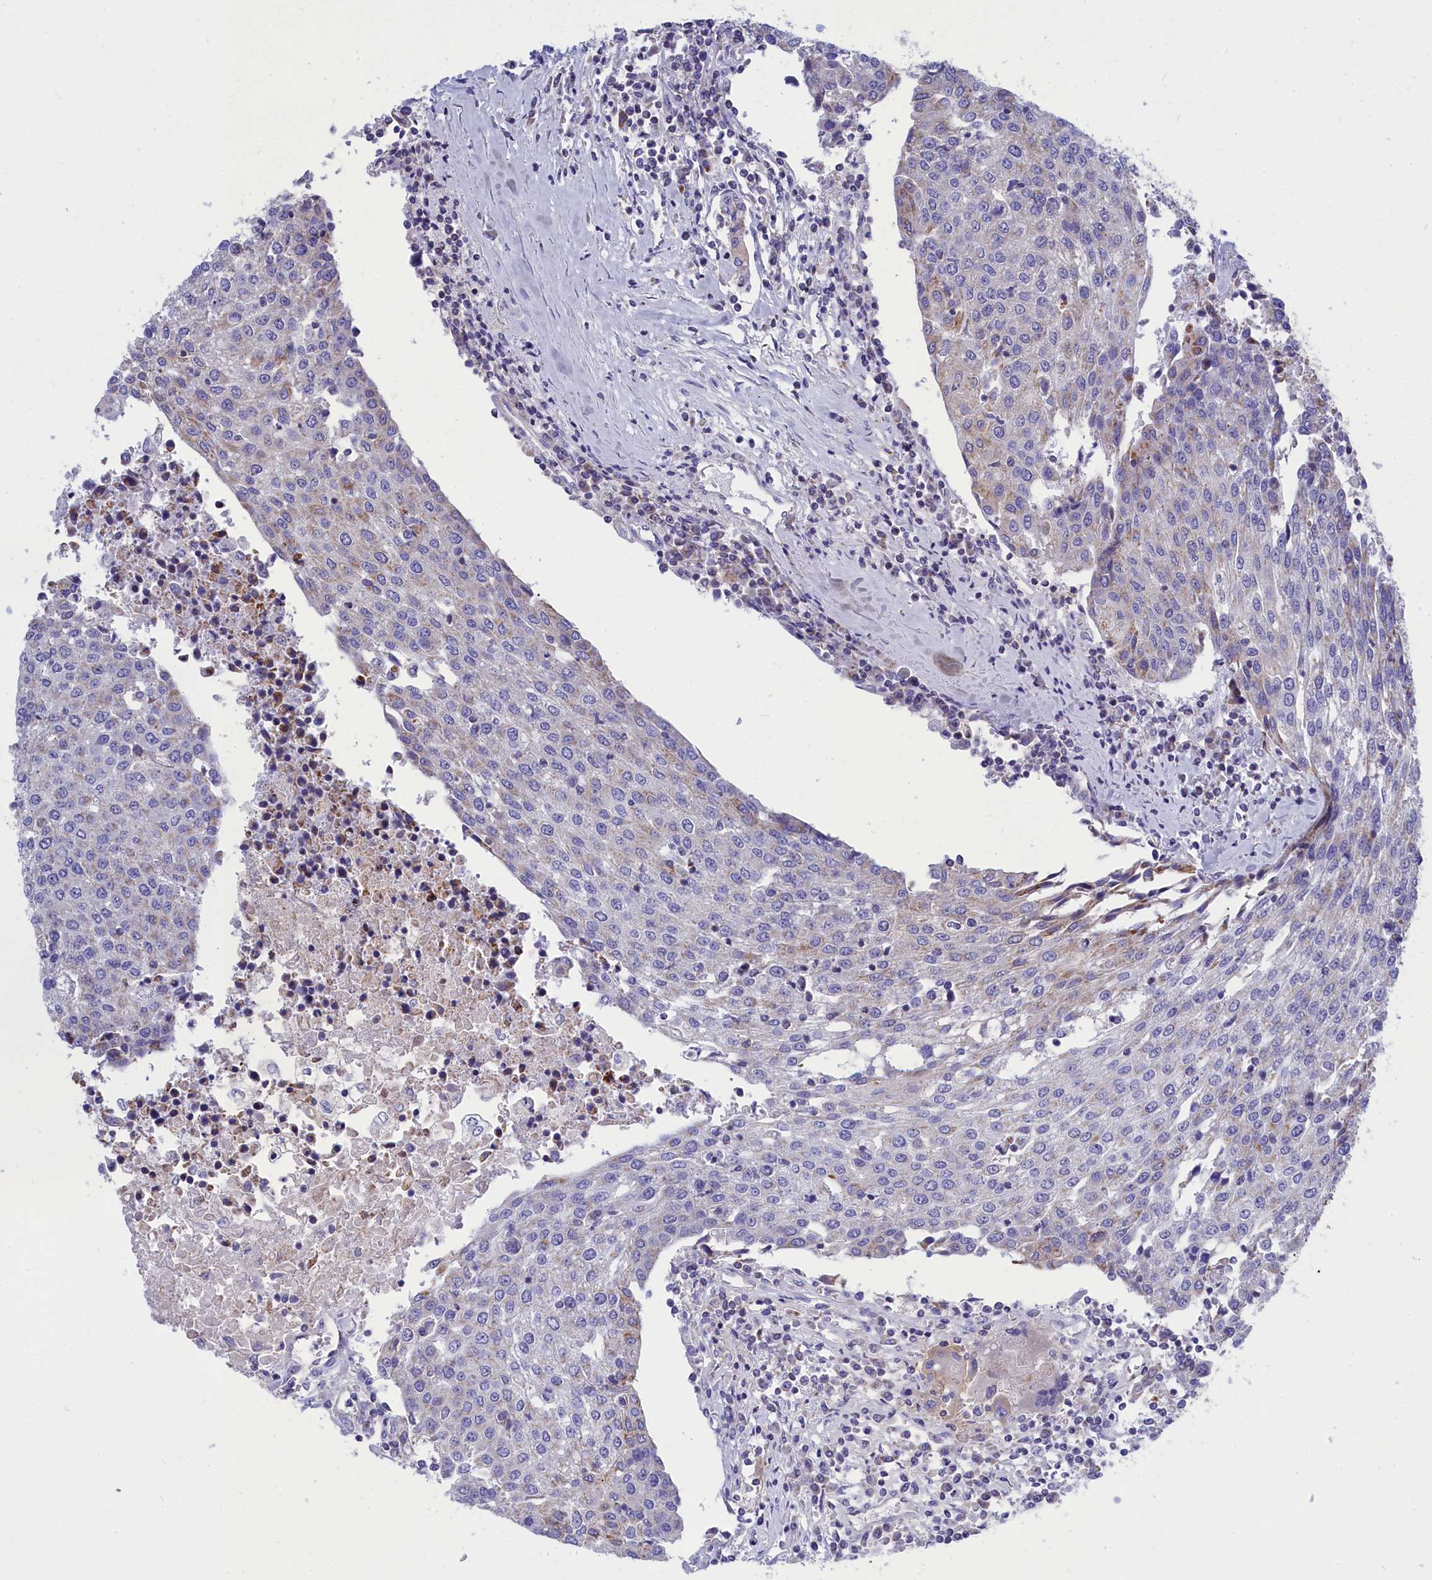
{"staining": {"intensity": "moderate", "quantity": "<25%", "location": "cytoplasmic/membranous"}, "tissue": "urothelial cancer", "cell_type": "Tumor cells", "image_type": "cancer", "snomed": [{"axis": "morphology", "description": "Urothelial carcinoma, High grade"}, {"axis": "topography", "description": "Urinary bladder"}], "caption": "Immunohistochemical staining of human urothelial carcinoma (high-grade) exhibits moderate cytoplasmic/membranous protein expression in approximately <25% of tumor cells.", "gene": "CCRL2", "patient": {"sex": "female", "age": 85}}